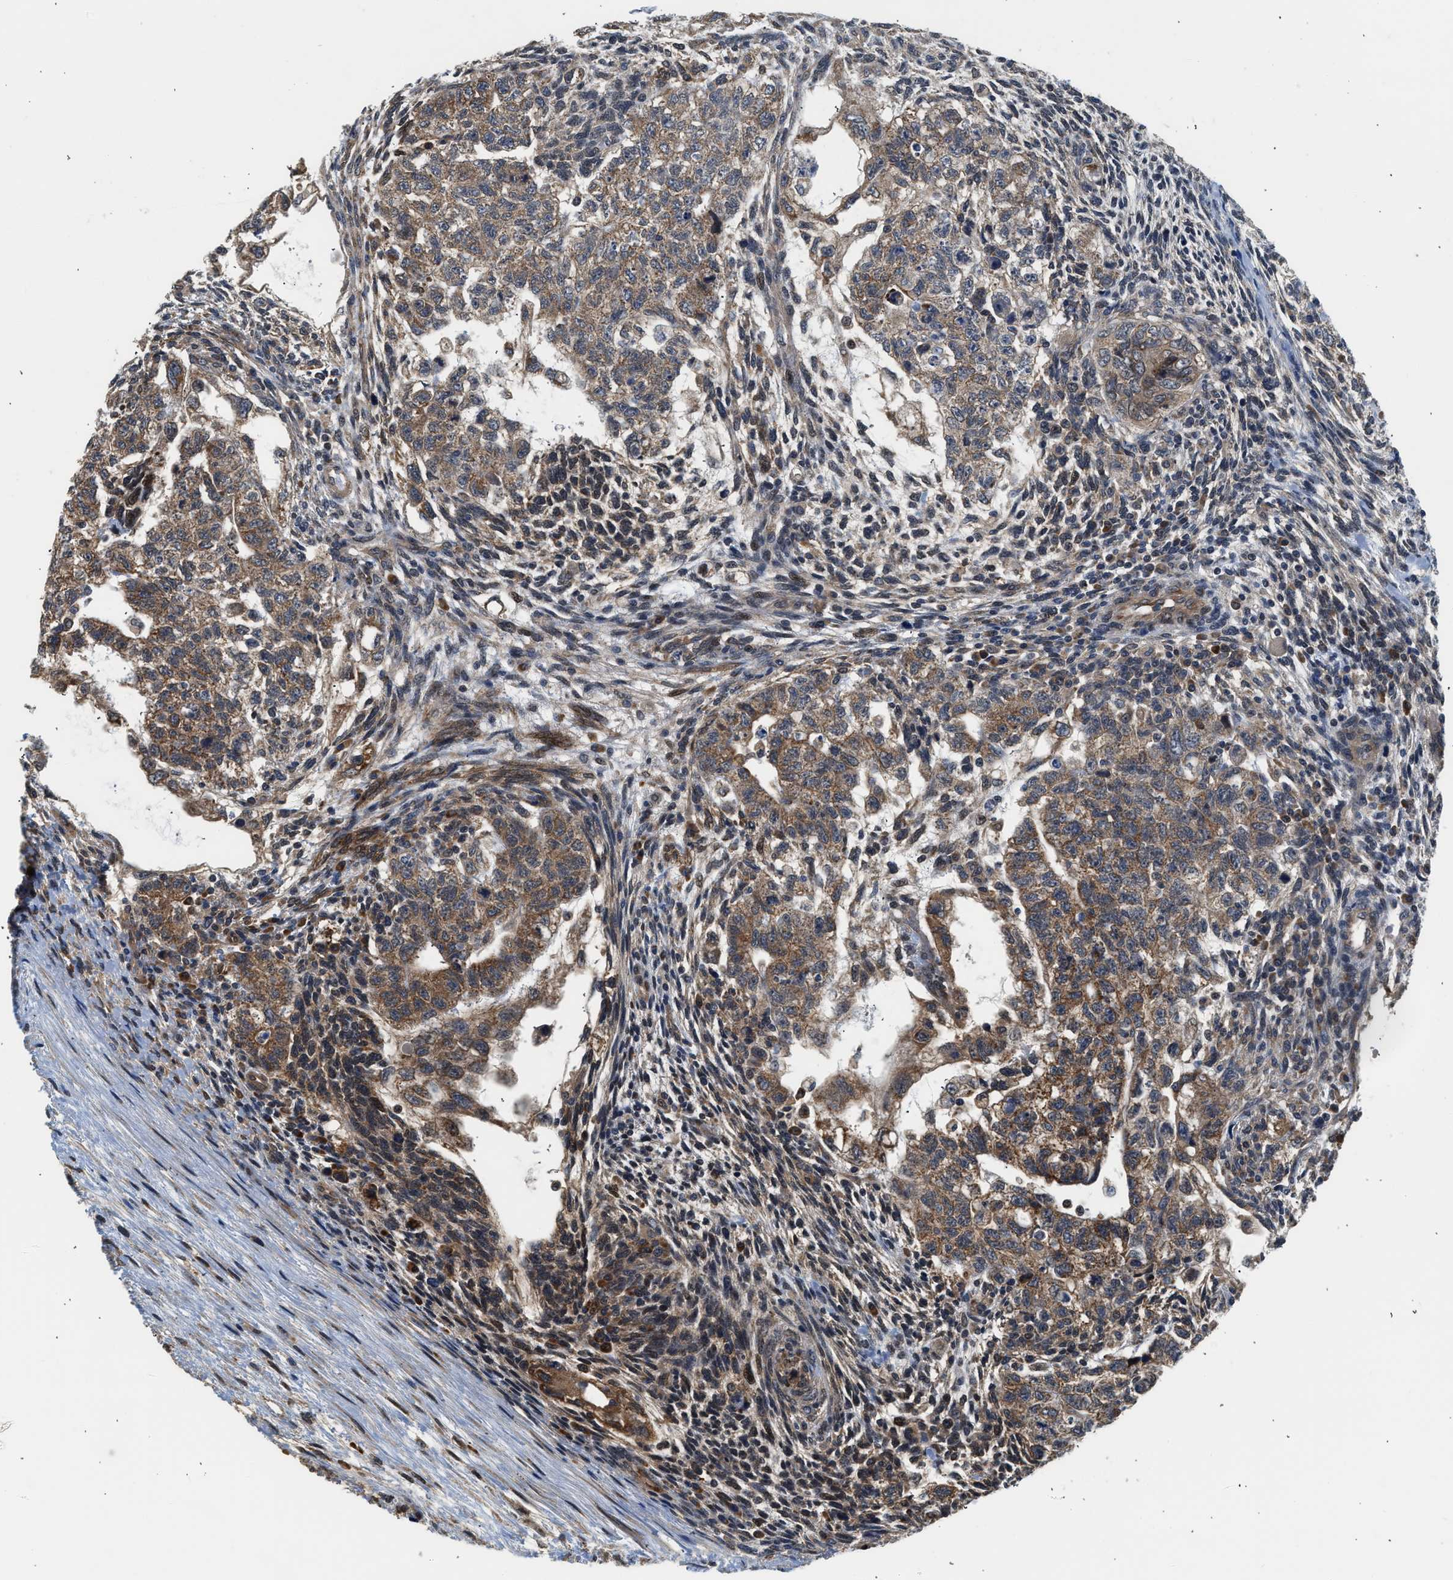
{"staining": {"intensity": "moderate", "quantity": ">75%", "location": "cytoplasmic/membranous"}, "tissue": "testis cancer", "cell_type": "Tumor cells", "image_type": "cancer", "snomed": [{"axis": "morphology", "description": "Normal tissue, NOS"}, {"axis": "morphology", "description": "Carcinoma, Embryonal, NOS"}, {"axis": "topography", "description": "Testis"}], "caption": "Immunohistochemical staining of human testis embryonal carcinoma displays medium levels of moderate cytoplasmic/membranous staining in about >75% of tumor cells.", "gene": "POLG2", "patient": {"sex": "male", "age": 36}}